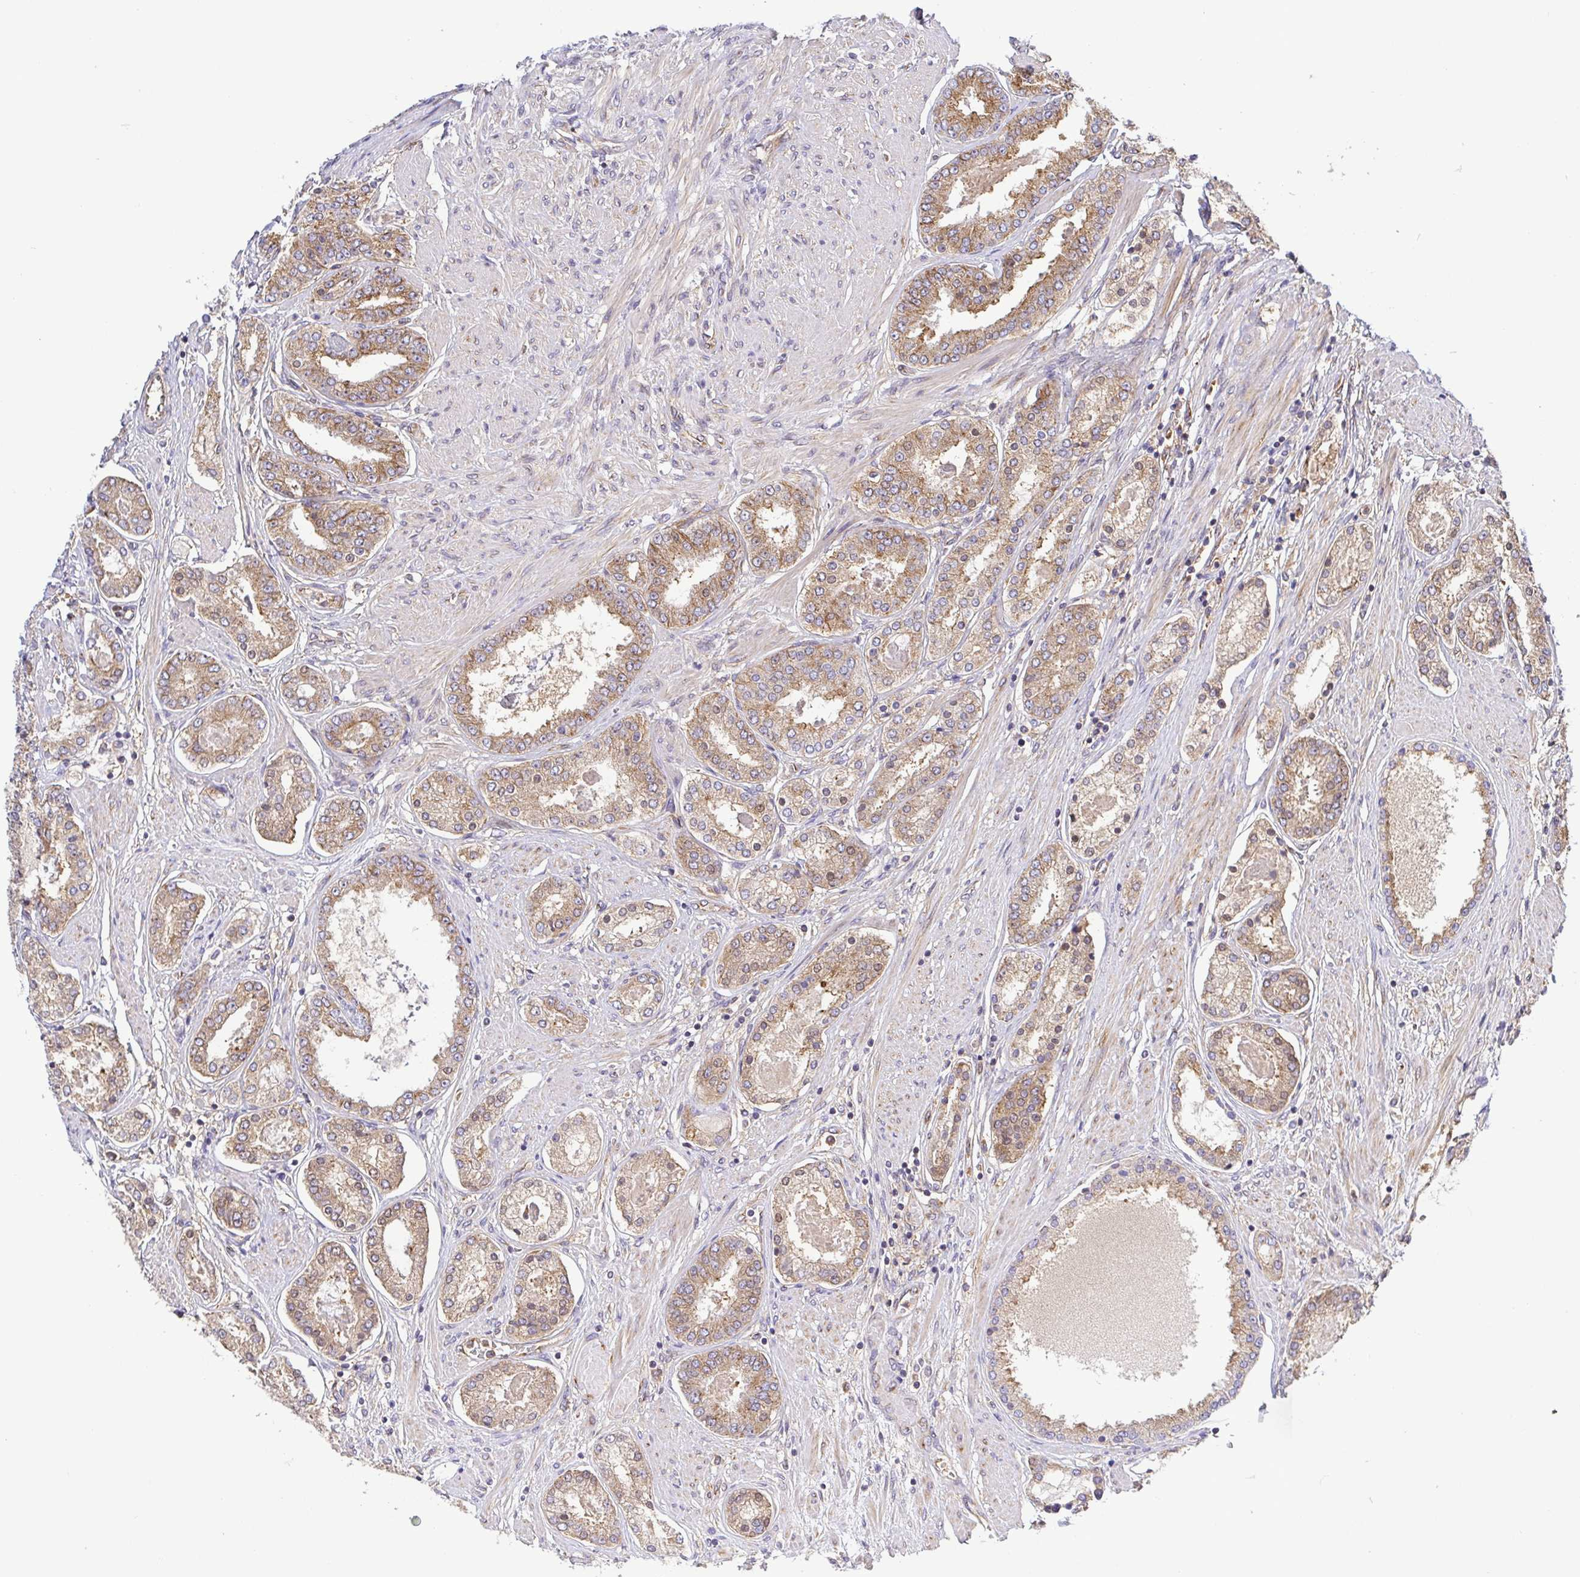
{"staining": {"intensity": "moderate", "quantity": ">75%", "location": "cytoplasmic/membranous"}, "tissue": "prostate cancer", "cell_type": "Tumor cells", "image_type": "cancer", "snomed": [{"axis": "morphology", "description": "Adenocarcinoma, High grade"}, {"axis": "topography", "description": "Prostate"}], "caption": "Immunohistochemistry photomicrograph of neoplastic tissue: human prostate cancer (high-grade adenocarcinoma) stained using IHC displays medium levels of moderate protein expression localized specifically in the cytoplasmic/membranous of tumor cells, appearing as a cytoplasmic/membranous brown color.", "gene": "KIF5B", "patient": {"sex": "male", "age": 63}}